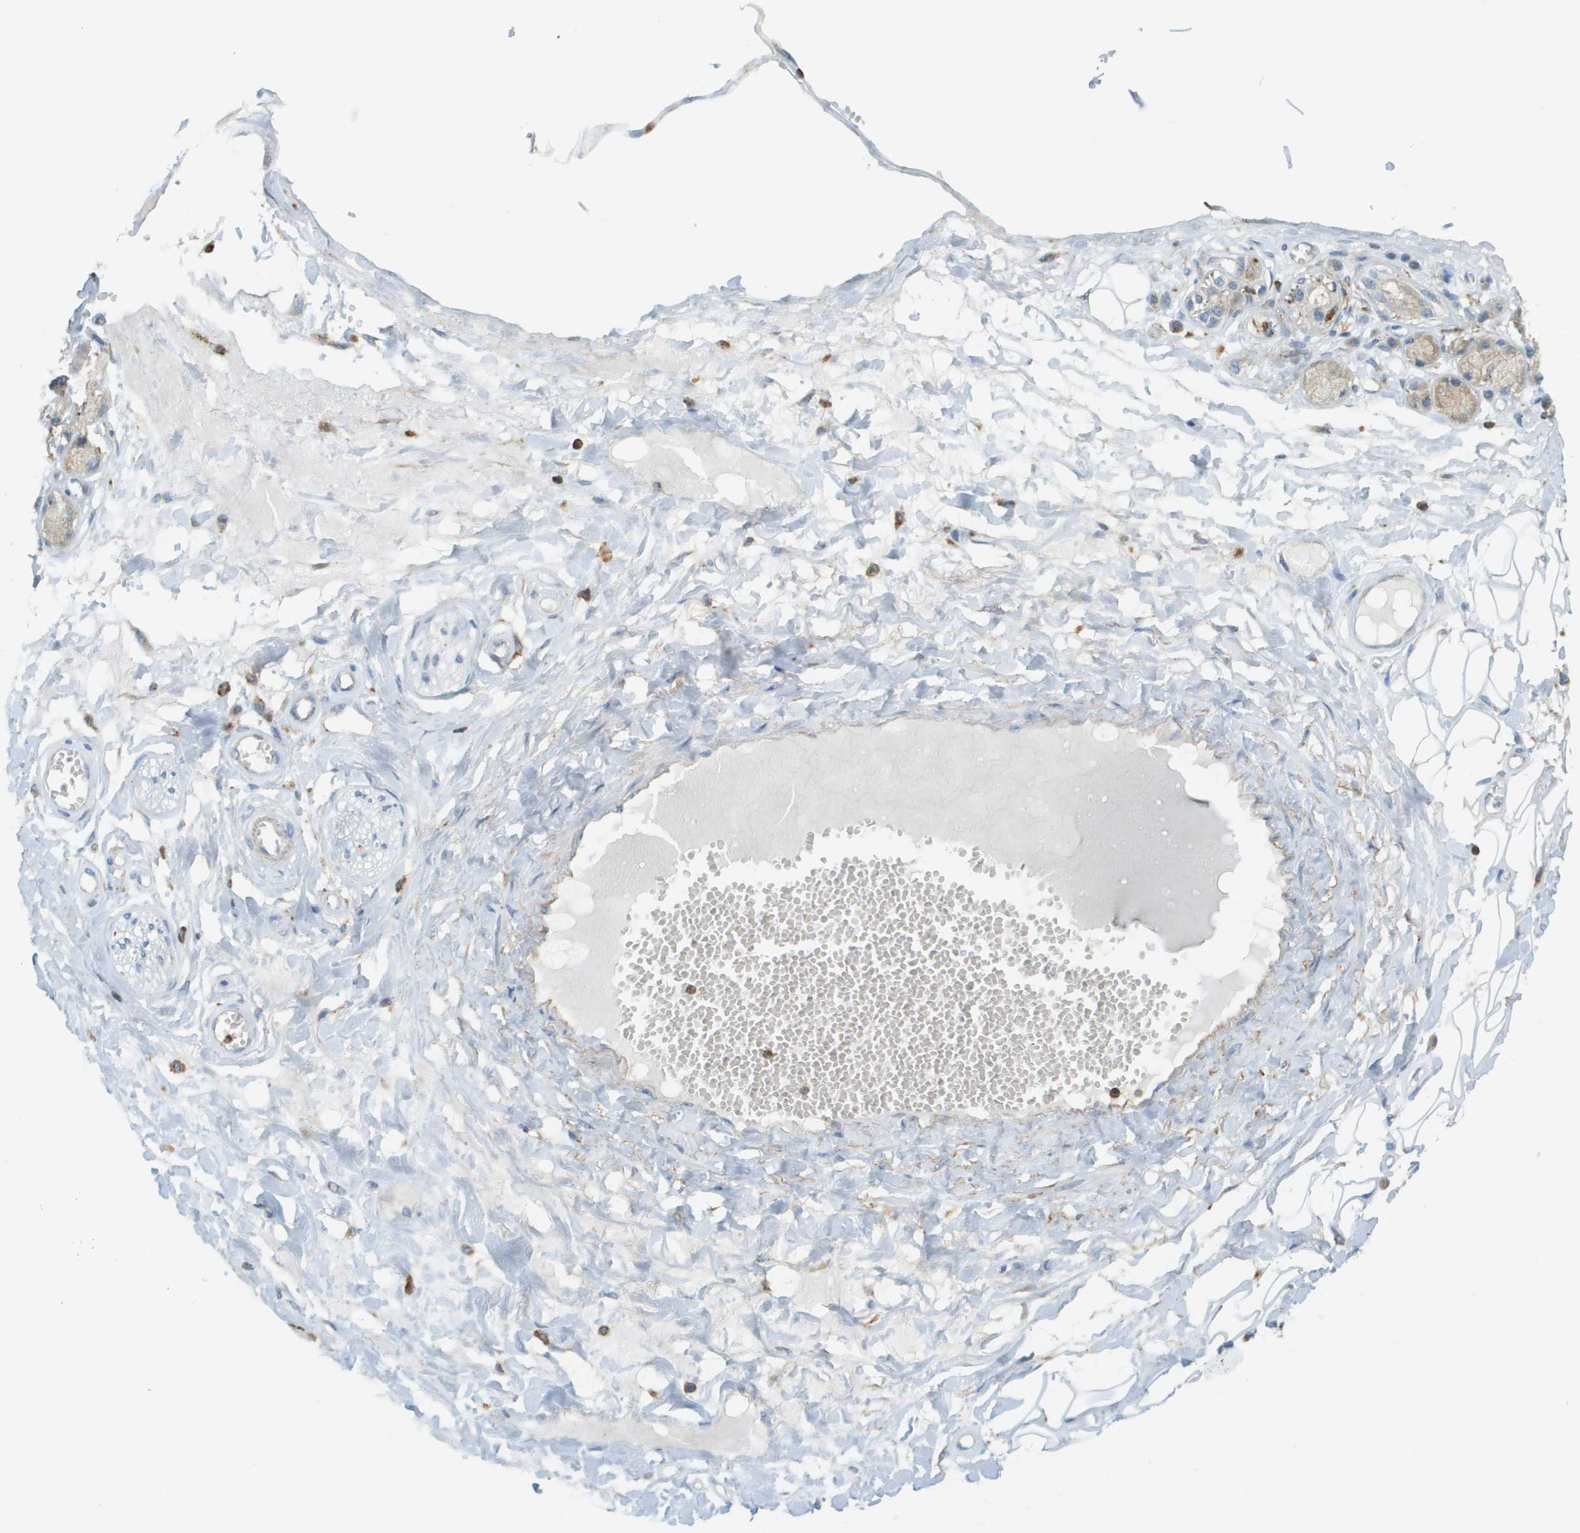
{"staining": {"intensity": "negative", "quantity": "none", "location": "none"}, "tissue": "adipose tissue", "cell_type": "Adipocytes", "image_type": "normal", "snomed": [{"axis": "morphology", "description": "Normal tissue, NOS"}, {"axis": "morphology", "description": "Inflammation, NOS"}, {"axis": "topography", "description": "Salivary gland"}, {"axis": "topography", "description": "Peripheral nerve tissue"}], "caption": "DAB (3,3'-diaminobenzidine) immunohistochemical staining of normal human adipose tissue exhibits no significant expression in adipocytes.", "gene": "PLBD2", "patient": {"sex": "female", "age": 75}}